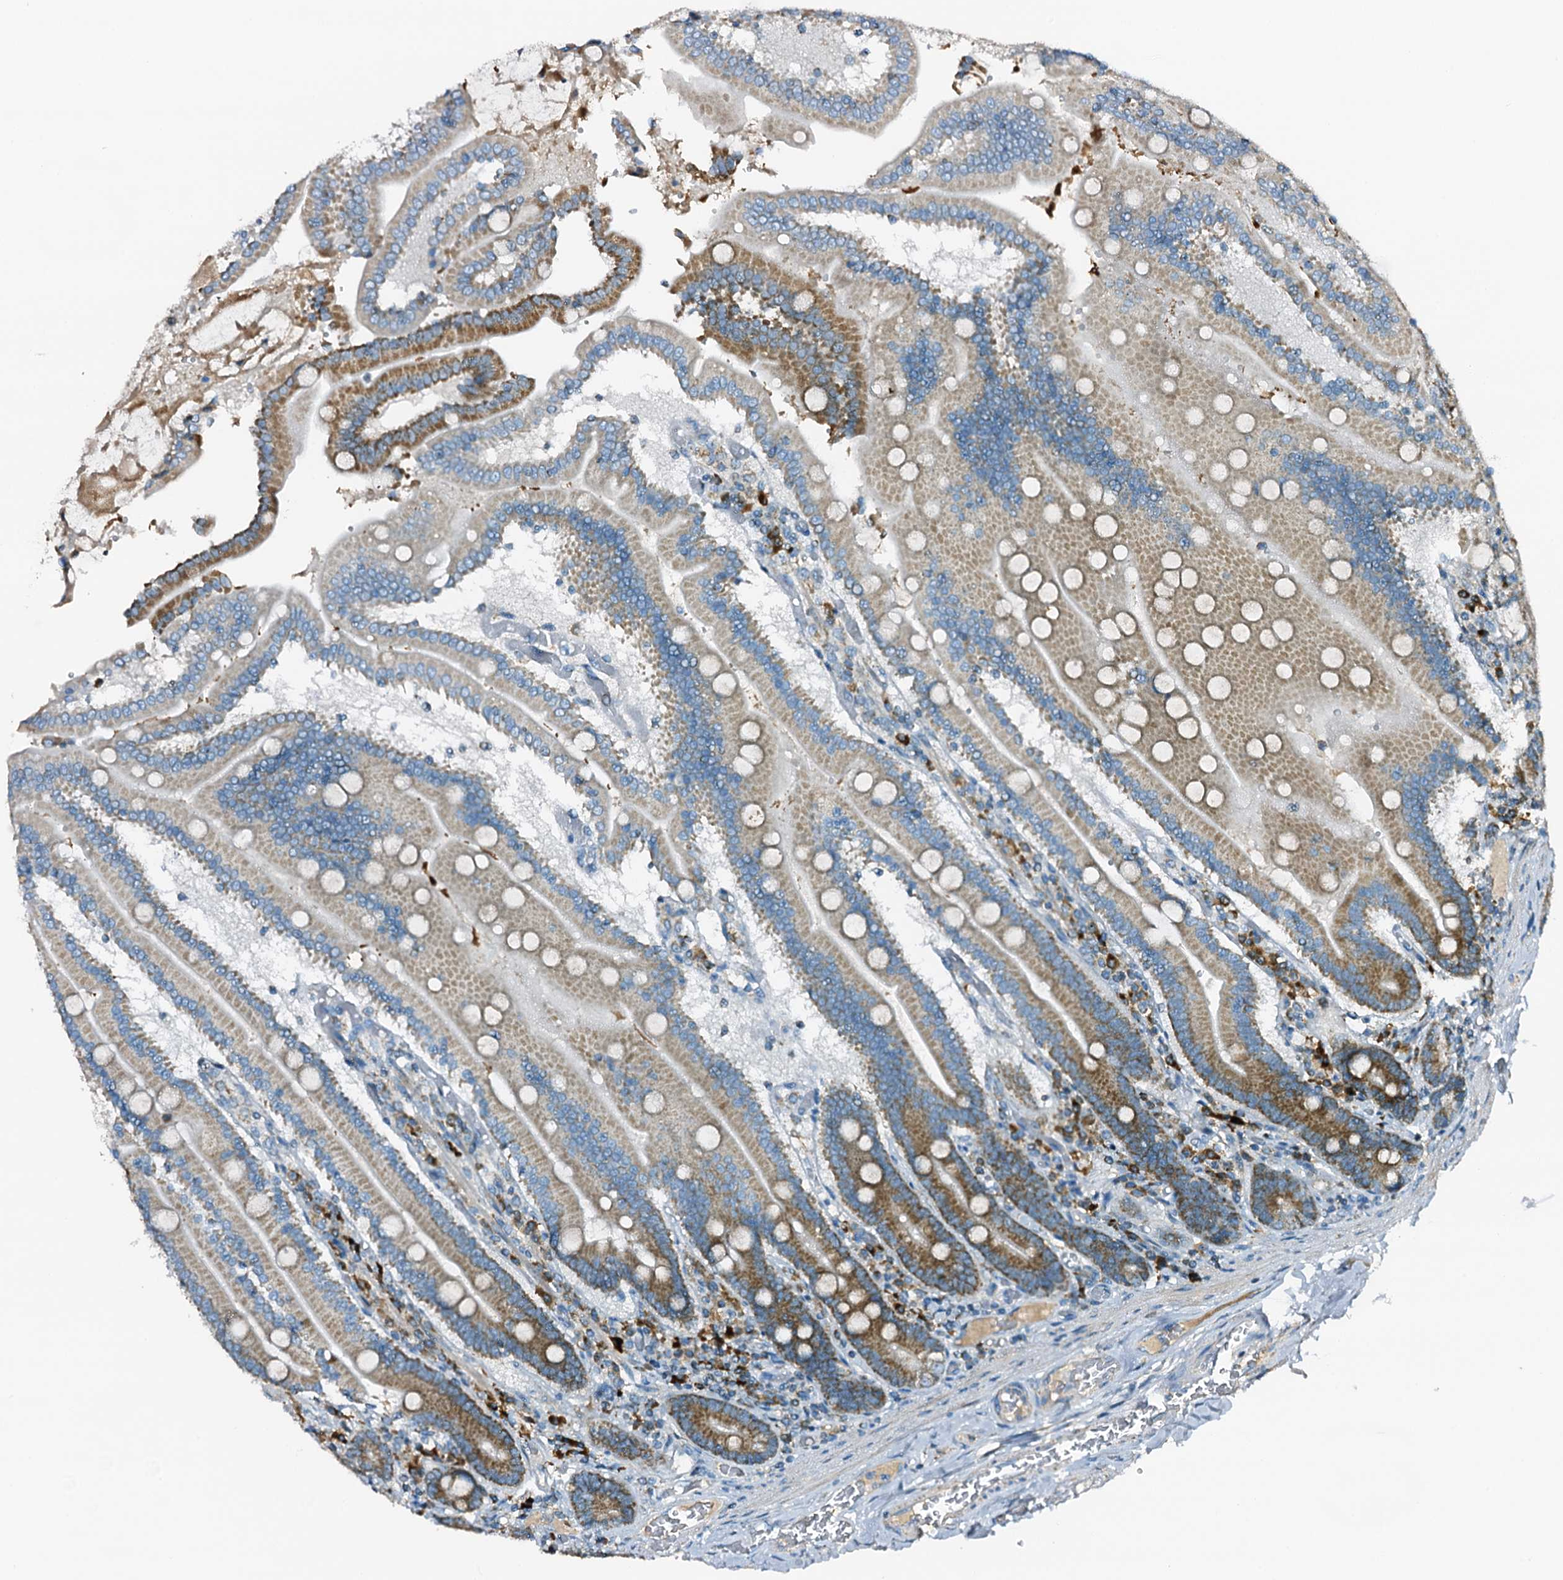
{"staining": {"intensity": "strong", "quantity": ">75%", "location": "cytoplasmic/membranous"}, "tissue": "duodenum", "cell_type": "Glandular cells", "image_type": "normal", "snomed": [{"axis": "morphology", "description": "Normal tissue, NOS"}, {"axis": "topography", "description": "Duodenum"}], "caption": "This is a micrograph of immunohistochemistry staining of normal duodenum, which shows strong expression in the cytoplasmic/membranous of glandular cells.", "gene": "POC1A", "patient": {"sex": "female", "age": 62}}